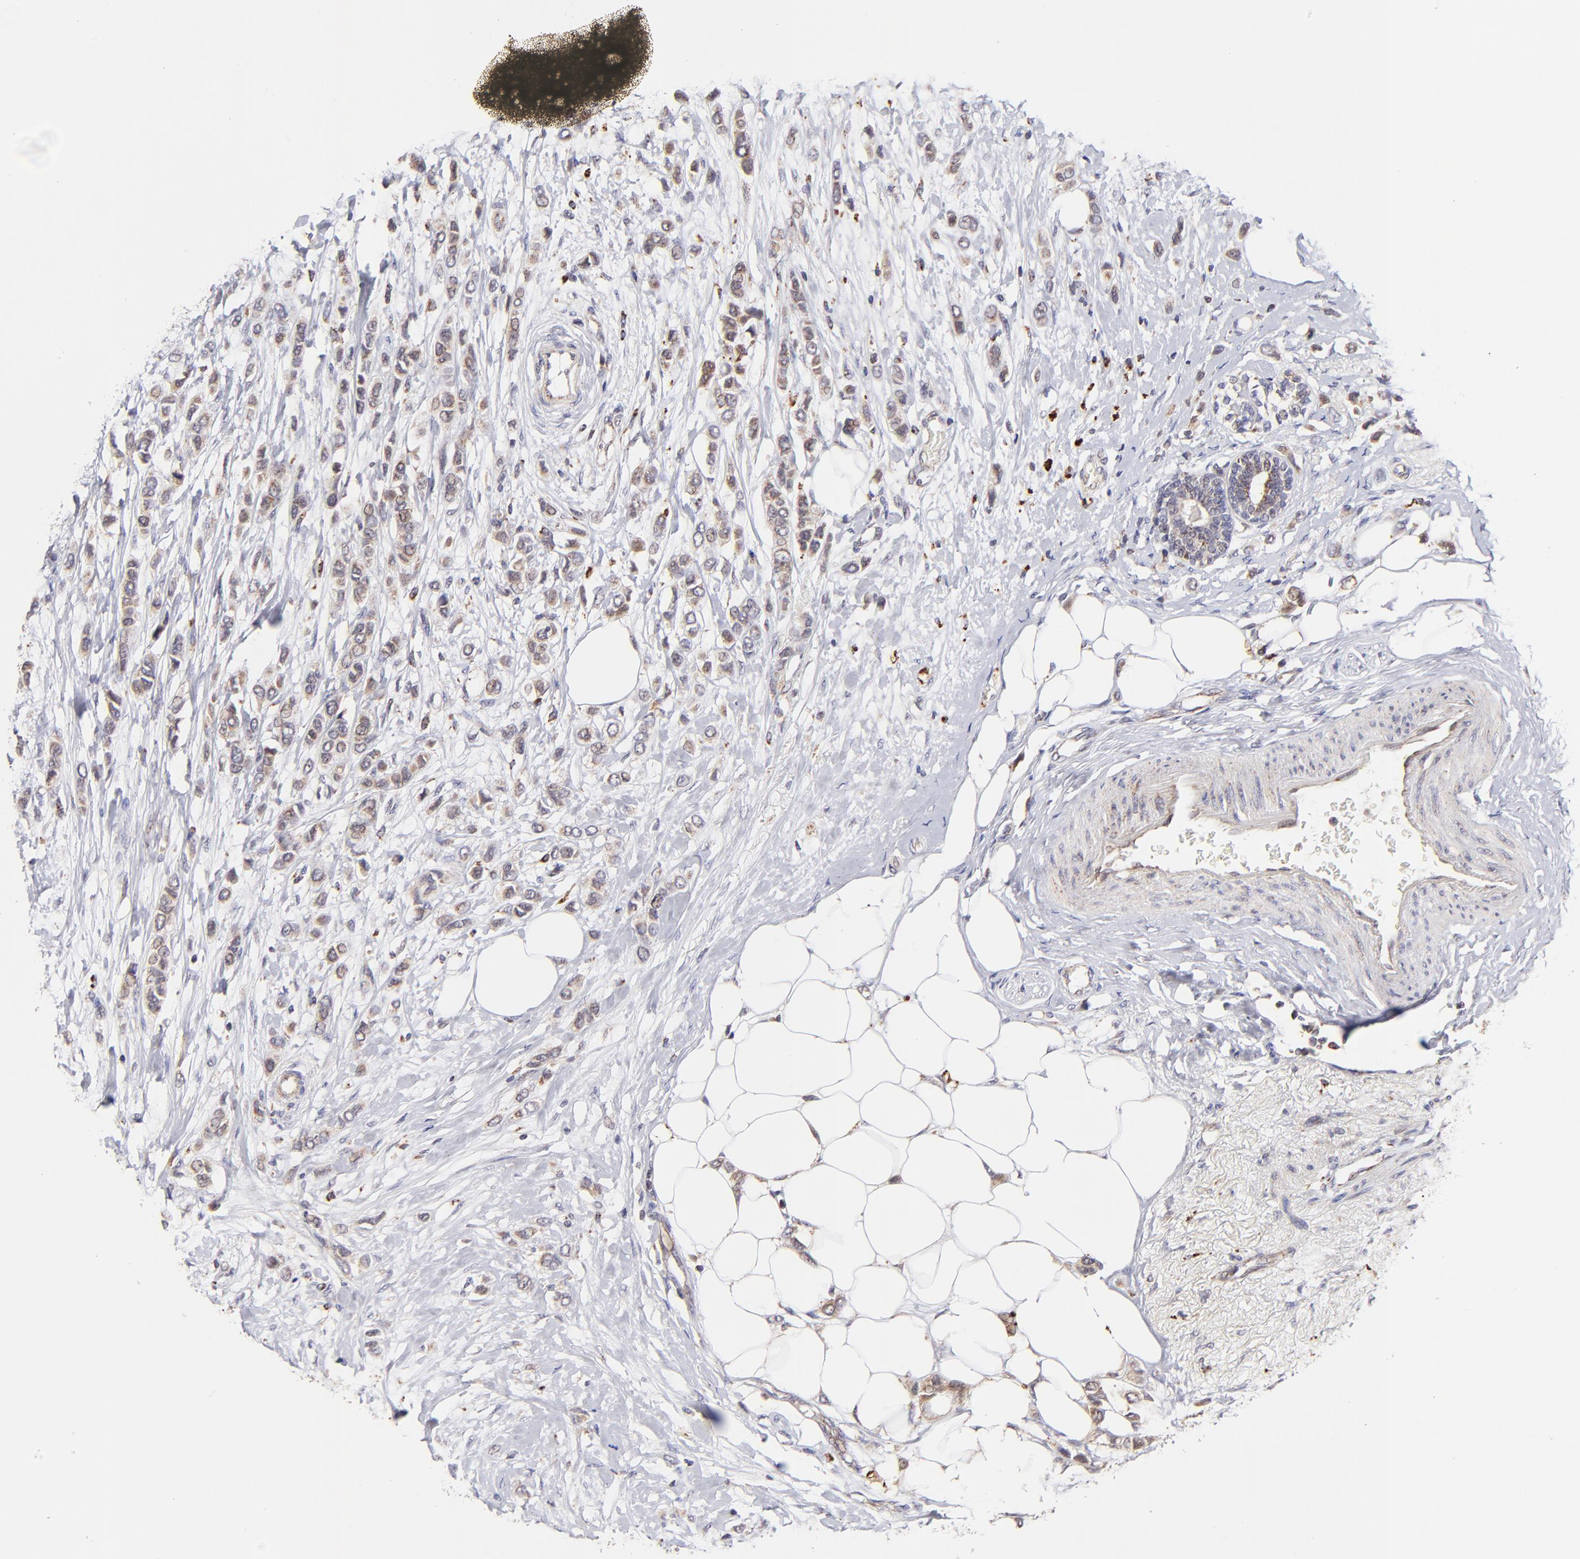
{"staining": {"intensity": "weak", "quantity": ">75%", "location": "cytoplasmic/membranous"}, "tissue": "breast cancer", "cell_type": "Tumor cells", "image_type": "cancer", "snomed": [{"axis": "morphology", "description": "Lobular carcinoma"}, {"axis": "topography", "description": "Breast"}], "caption": "A micrograph of human breast lobular carcinoma stained for a protein displays weak cytoplasmic/membranous brown staining in tumor cells.", "gene": "MAP2K7", "patient": {"sex": "female", "age": 51}}